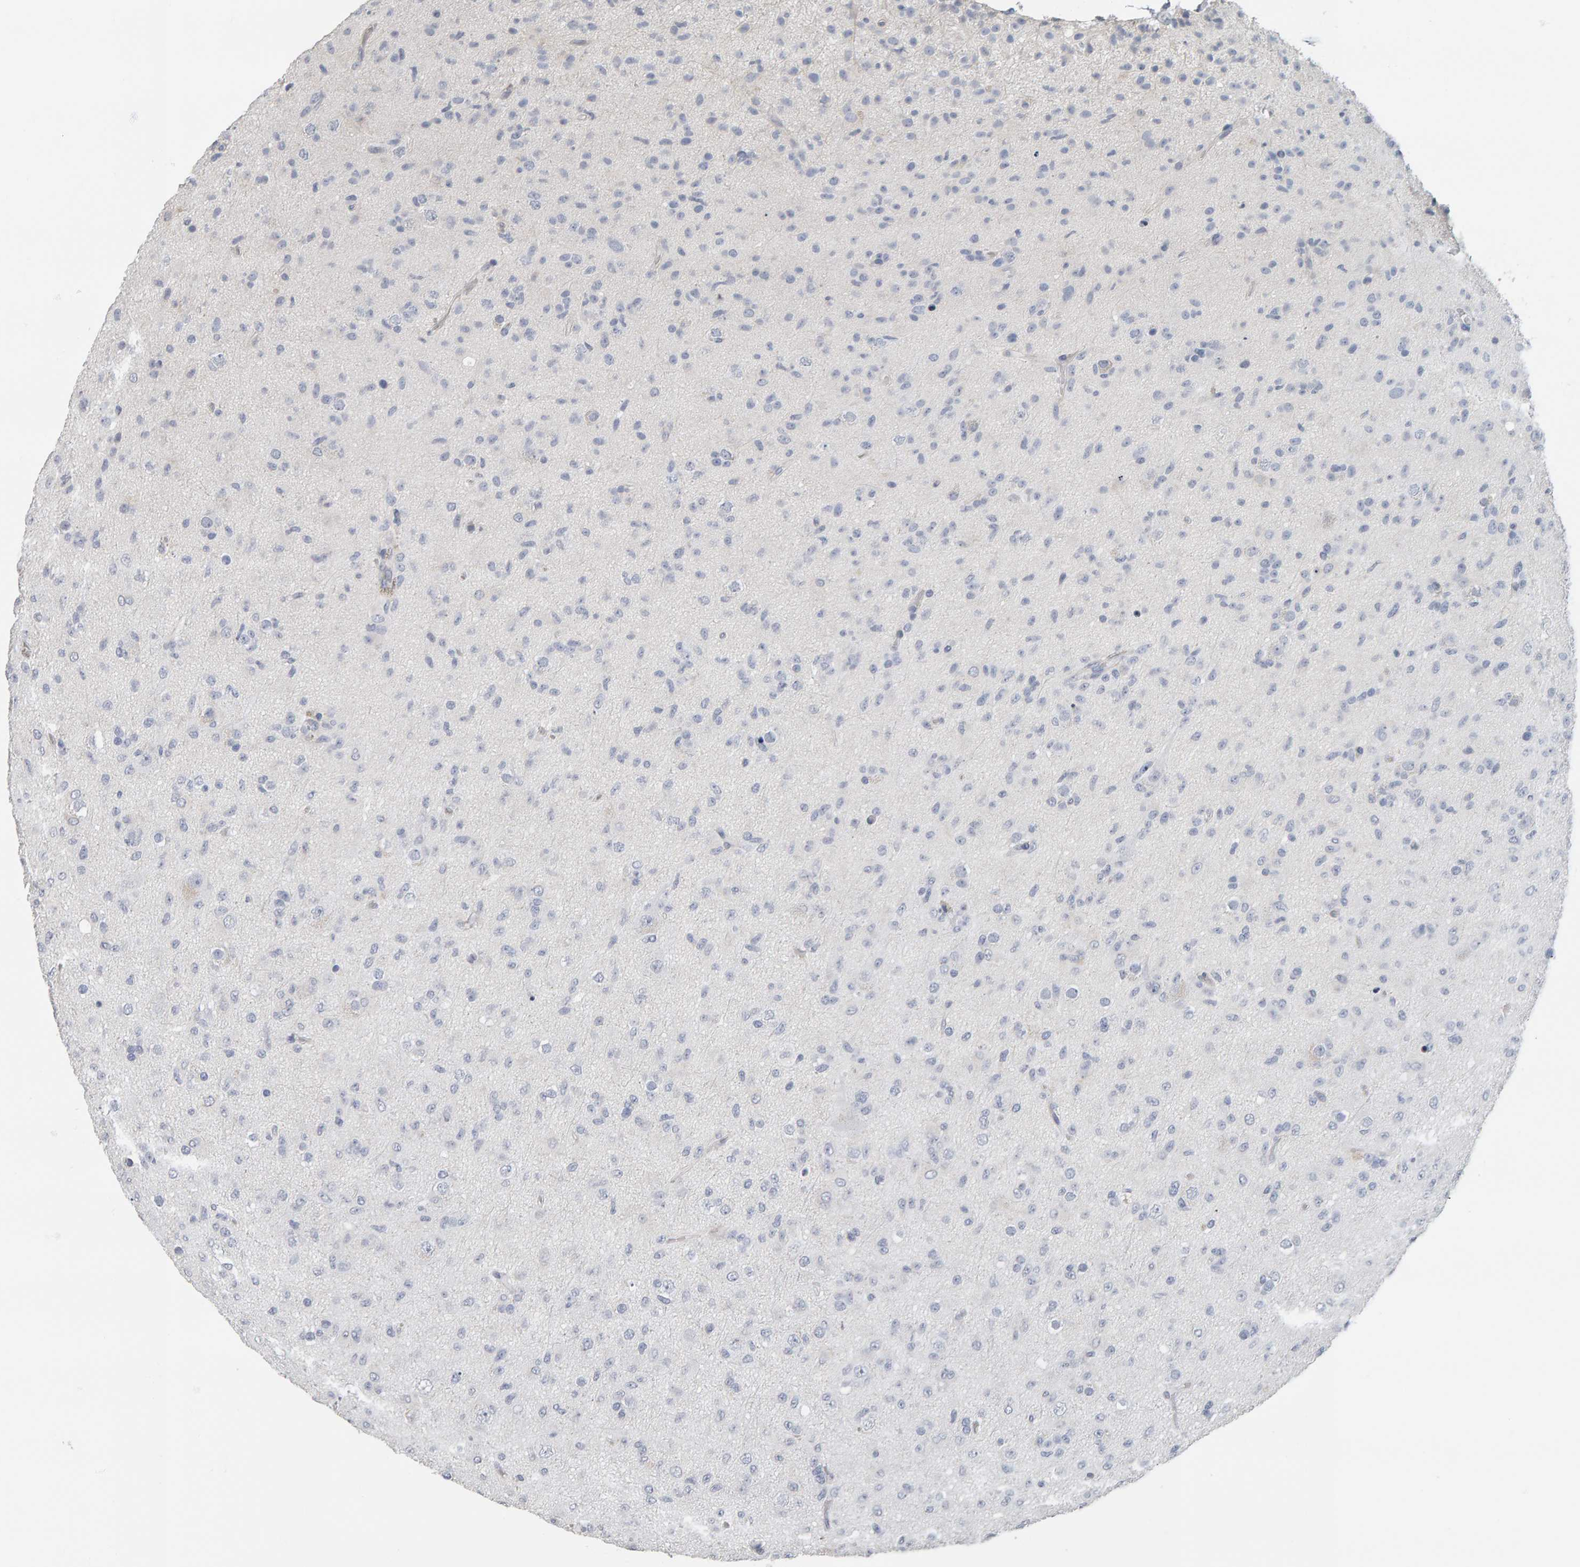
{"staining": {"intensity": "negative", "quantity": "none", "location": "none"}, "tissue": "glioma", "cell_type": "Tumor cells", "image_type": "cancer", "snomed": [{"axis": "morphology", "description": "Glioma, malignant, Low grade"}, {"axis": "topography", "description": "Brain"}], "caption": "Immunohistochemical staining of glioma reveals no significant staining in tumor cells. The staining was performed using DAB (3,3'-diaminobenzidine) to visualize the protein expression in brown, while the nuclei were stained in blue with hematoxylin (Magnification: 20x).", "gene": "ADHFE1", "patient": {"sex": "male", "age": 65}}